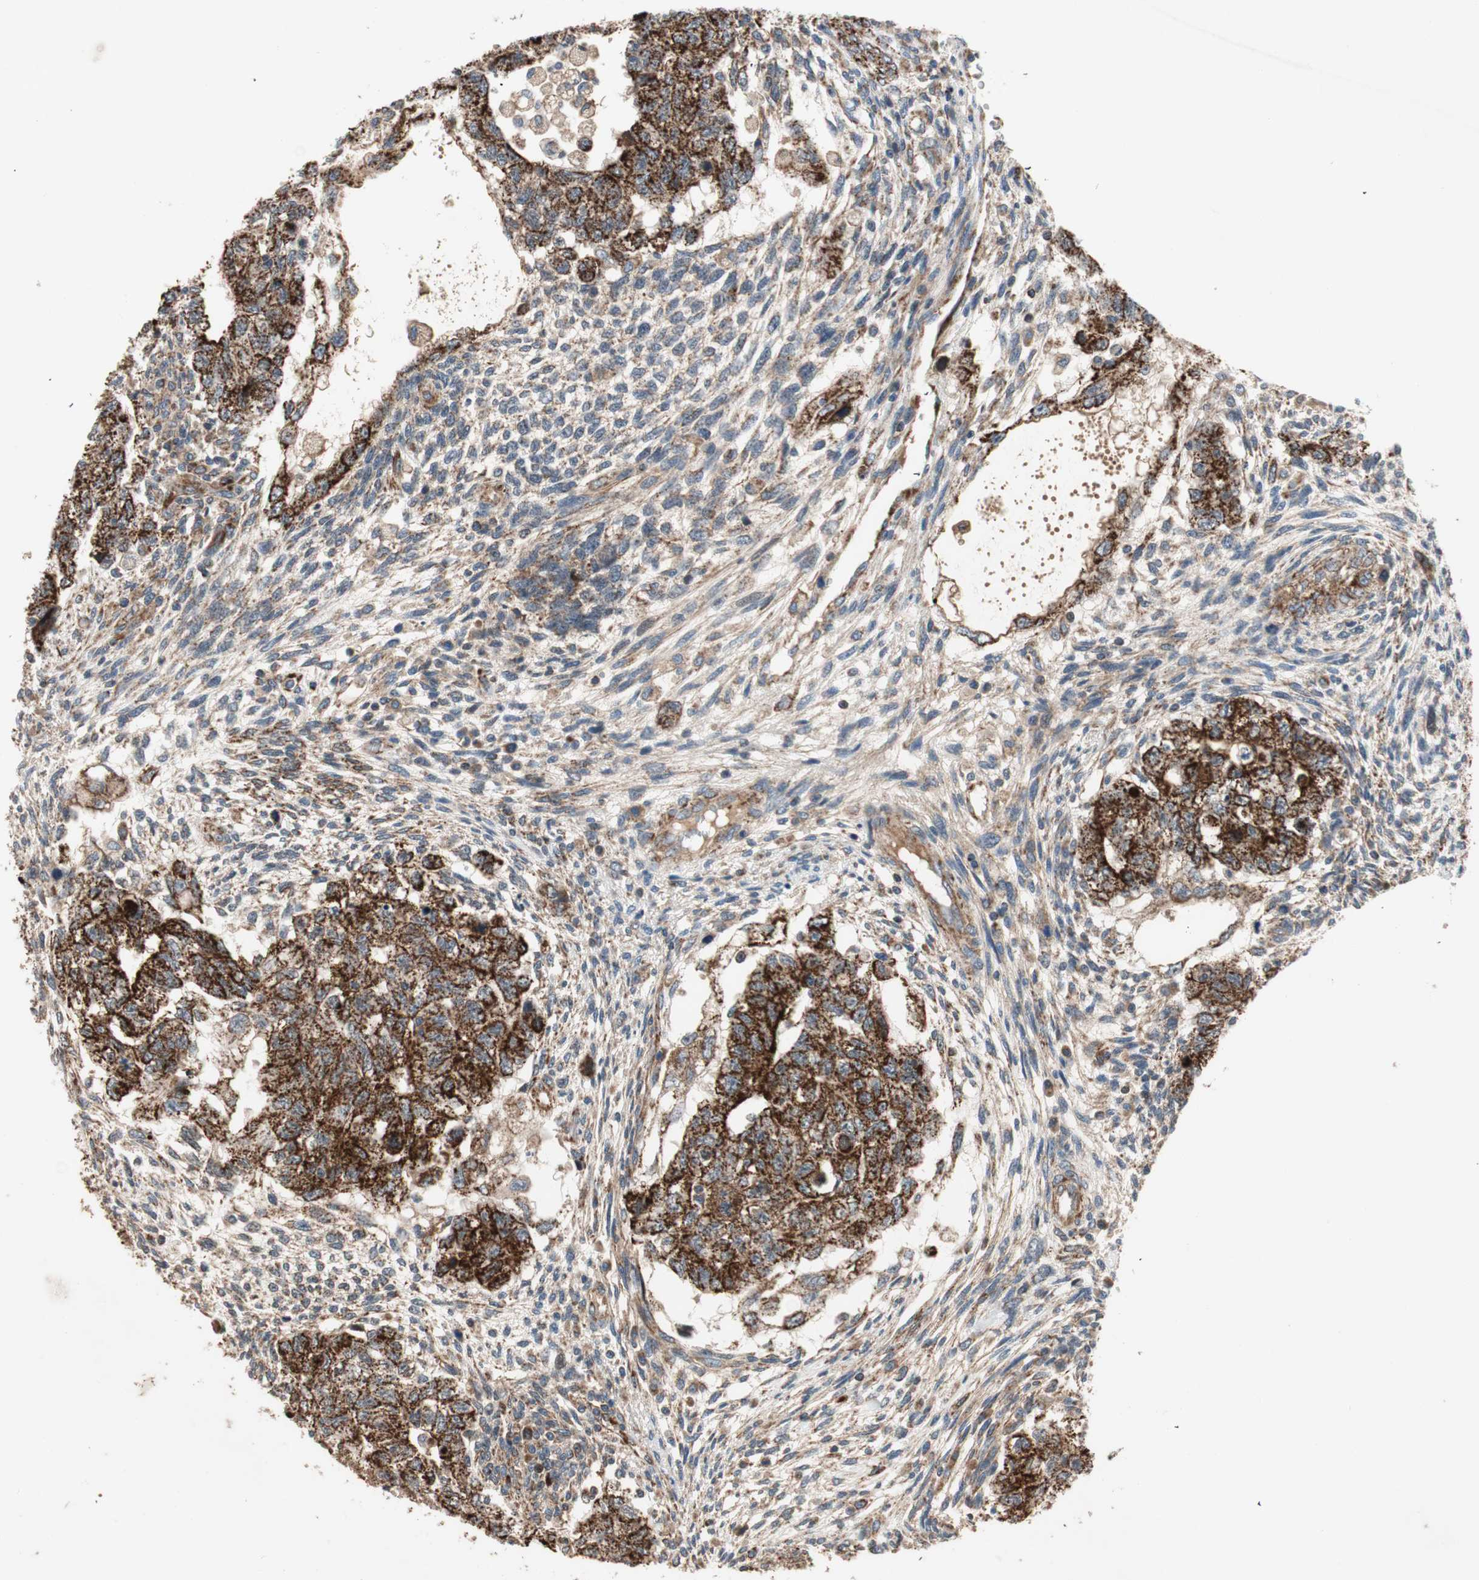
{"staining": {"intensity": "strong", "quantity": ">75%", "location": "cytoplasmic/membranous"}, "tissue": "testis cancer", "cell_type": "Tumor cells", "image_type": "cancer", "snomed": [{"axis": "morphology", "description": "Normal tissue, NOS"}, {"axis": "morphology", "description": "Carcinoma, Embryonal, NOS"}, {"axis": "topography", "description": "Testis"}], "caption": "Testis cancer stained with DAB (3,3'-diaminobenzidine) immunohistochemistry (IHC) displays high levels of strong cytoplasmic/membranous expression in approximately >75% of tumor cells.", "gene": "AKAP1", "patient": {"sex": "male", "age": 36}}